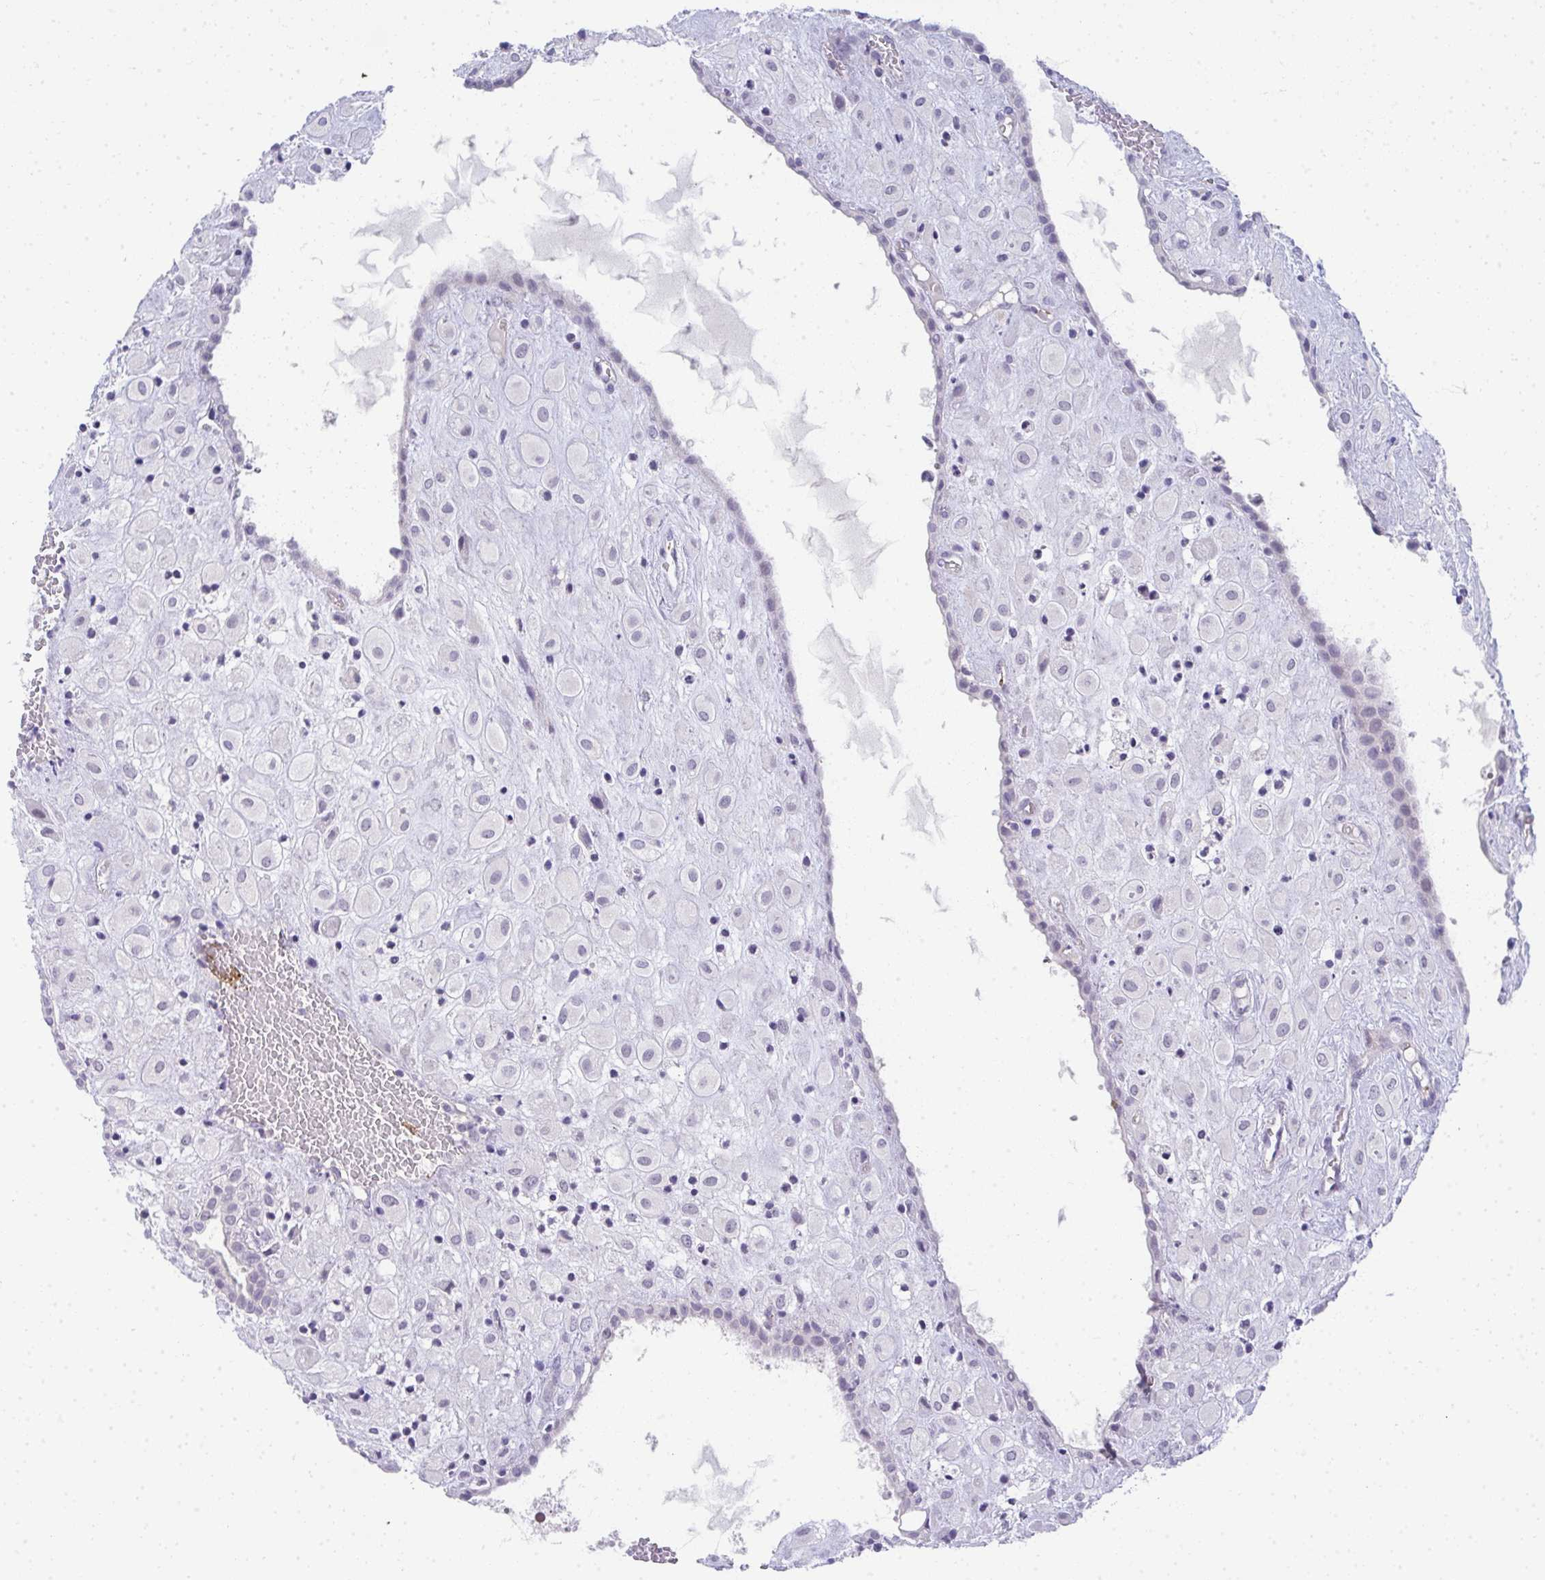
{"staining": {"intensity": "negative", "quantity": "none", "location": "none"}, "tissue": "placenta", "cell_type": "Decidual cells", "image_type": "normal", "snomed": [{"axis": "morphology", "description": "Normal tissue, NOS"}, {"axis": "topography", "description": "Placenta"}], "caption": "IHC micrograph of normal placenta: human placenta stained with DAB reveals no significant protein expression in decidual cells.", "gene": "TMEM82", "patient": {"sex": "female", "age": 24}}